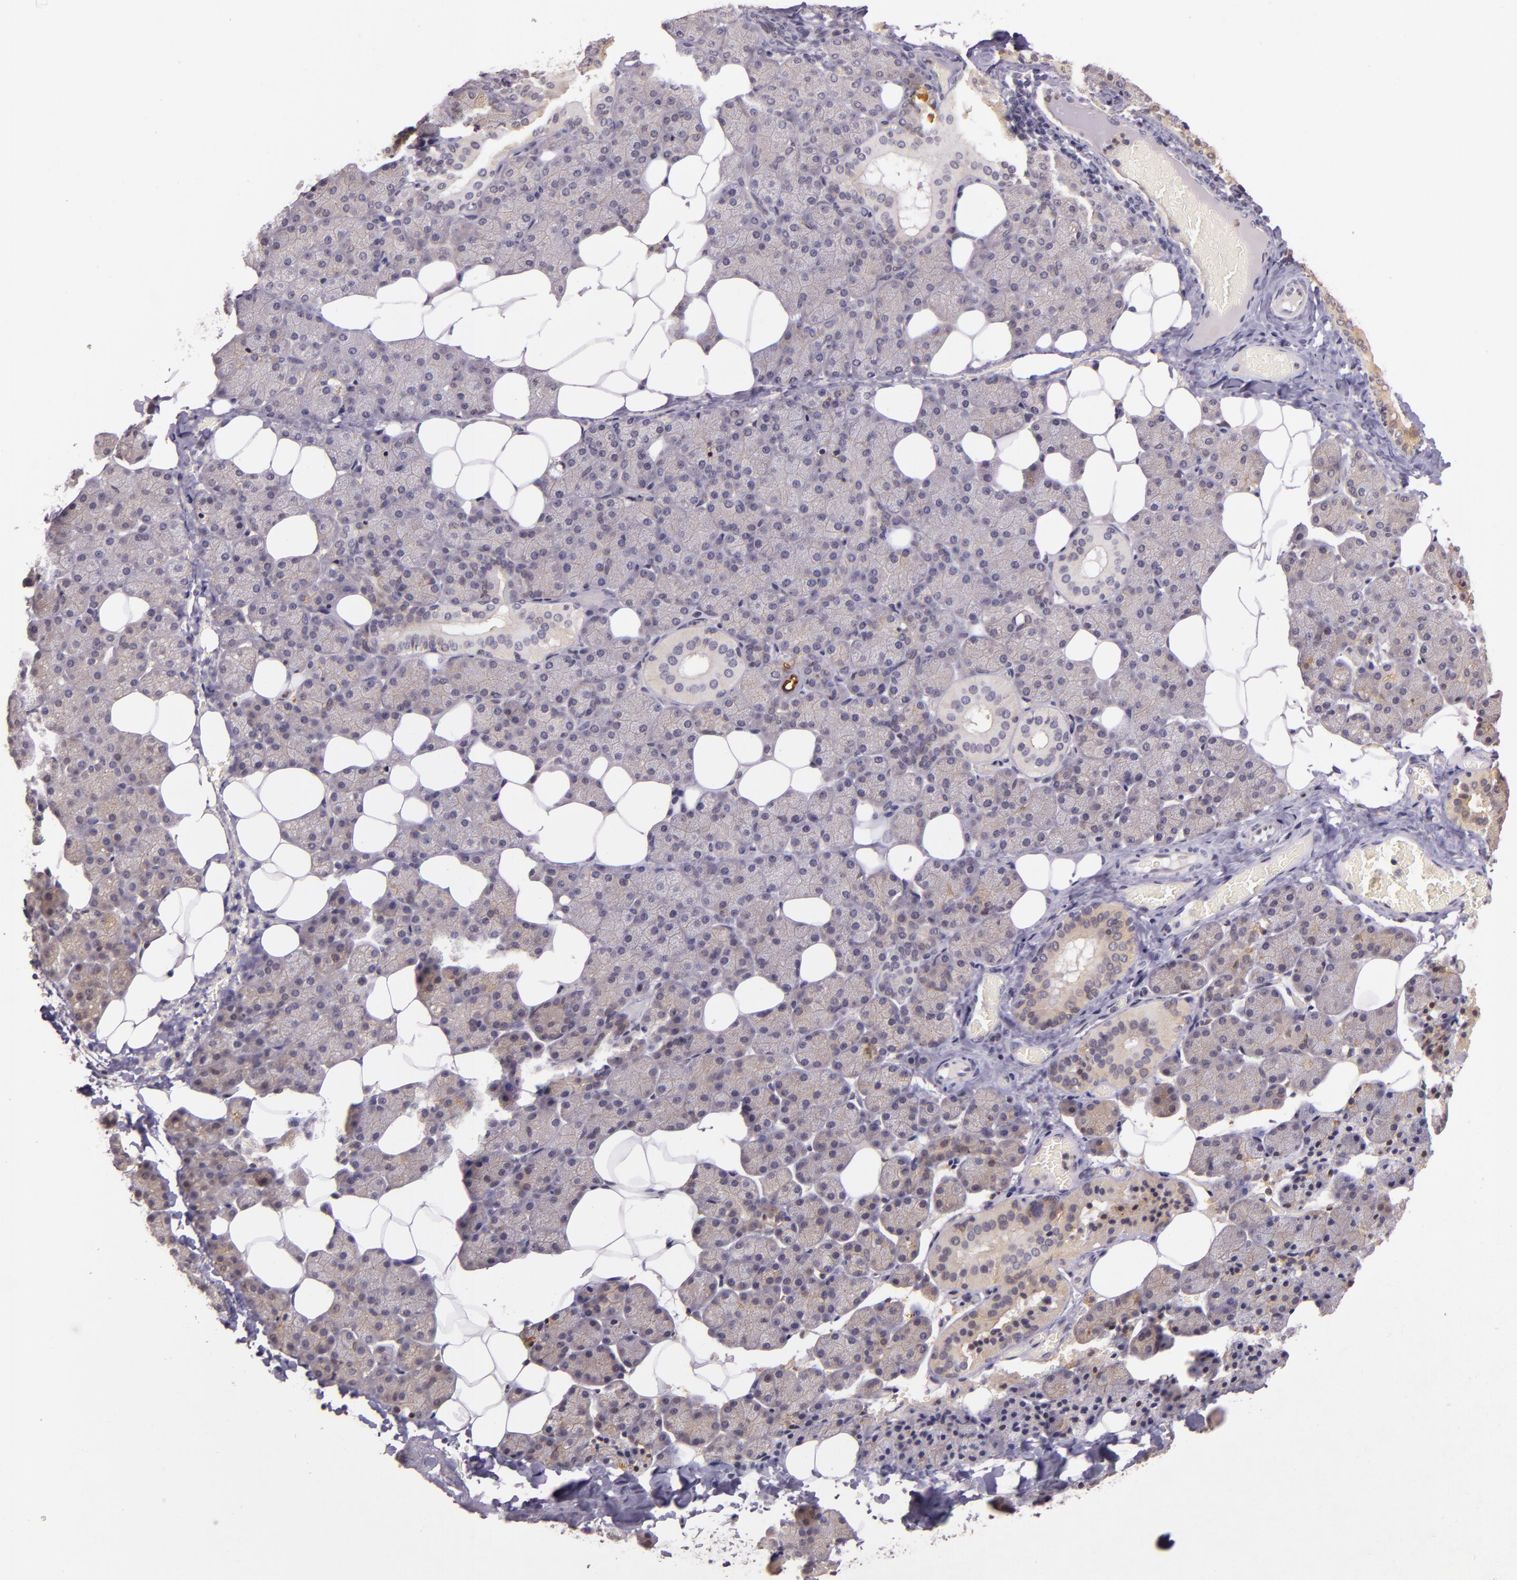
{"staining": {"intensity": "weak", "quantity": "25%-75%", "location": "cytoplasmic/membranous"}, "tissue": "salivary gland", "cell_type": "Glandular cells", "image_type": "normal", "snomed": [{"axis": "morphology", "description": "Normal tissue, NOS"}, {"axis": "topography", "description": "Lymph node"}, {"axis": "topography", "description": "Salivary gland"}], "caption": "DAB immunohistochemical staining of unremarkable human salivary gland shows weak cytoplasmic/membranous protein positivity in about 25%-75% of glandular cells.", "gene": "ARMH4", "patient": {"sex": "male", "age": 8}}